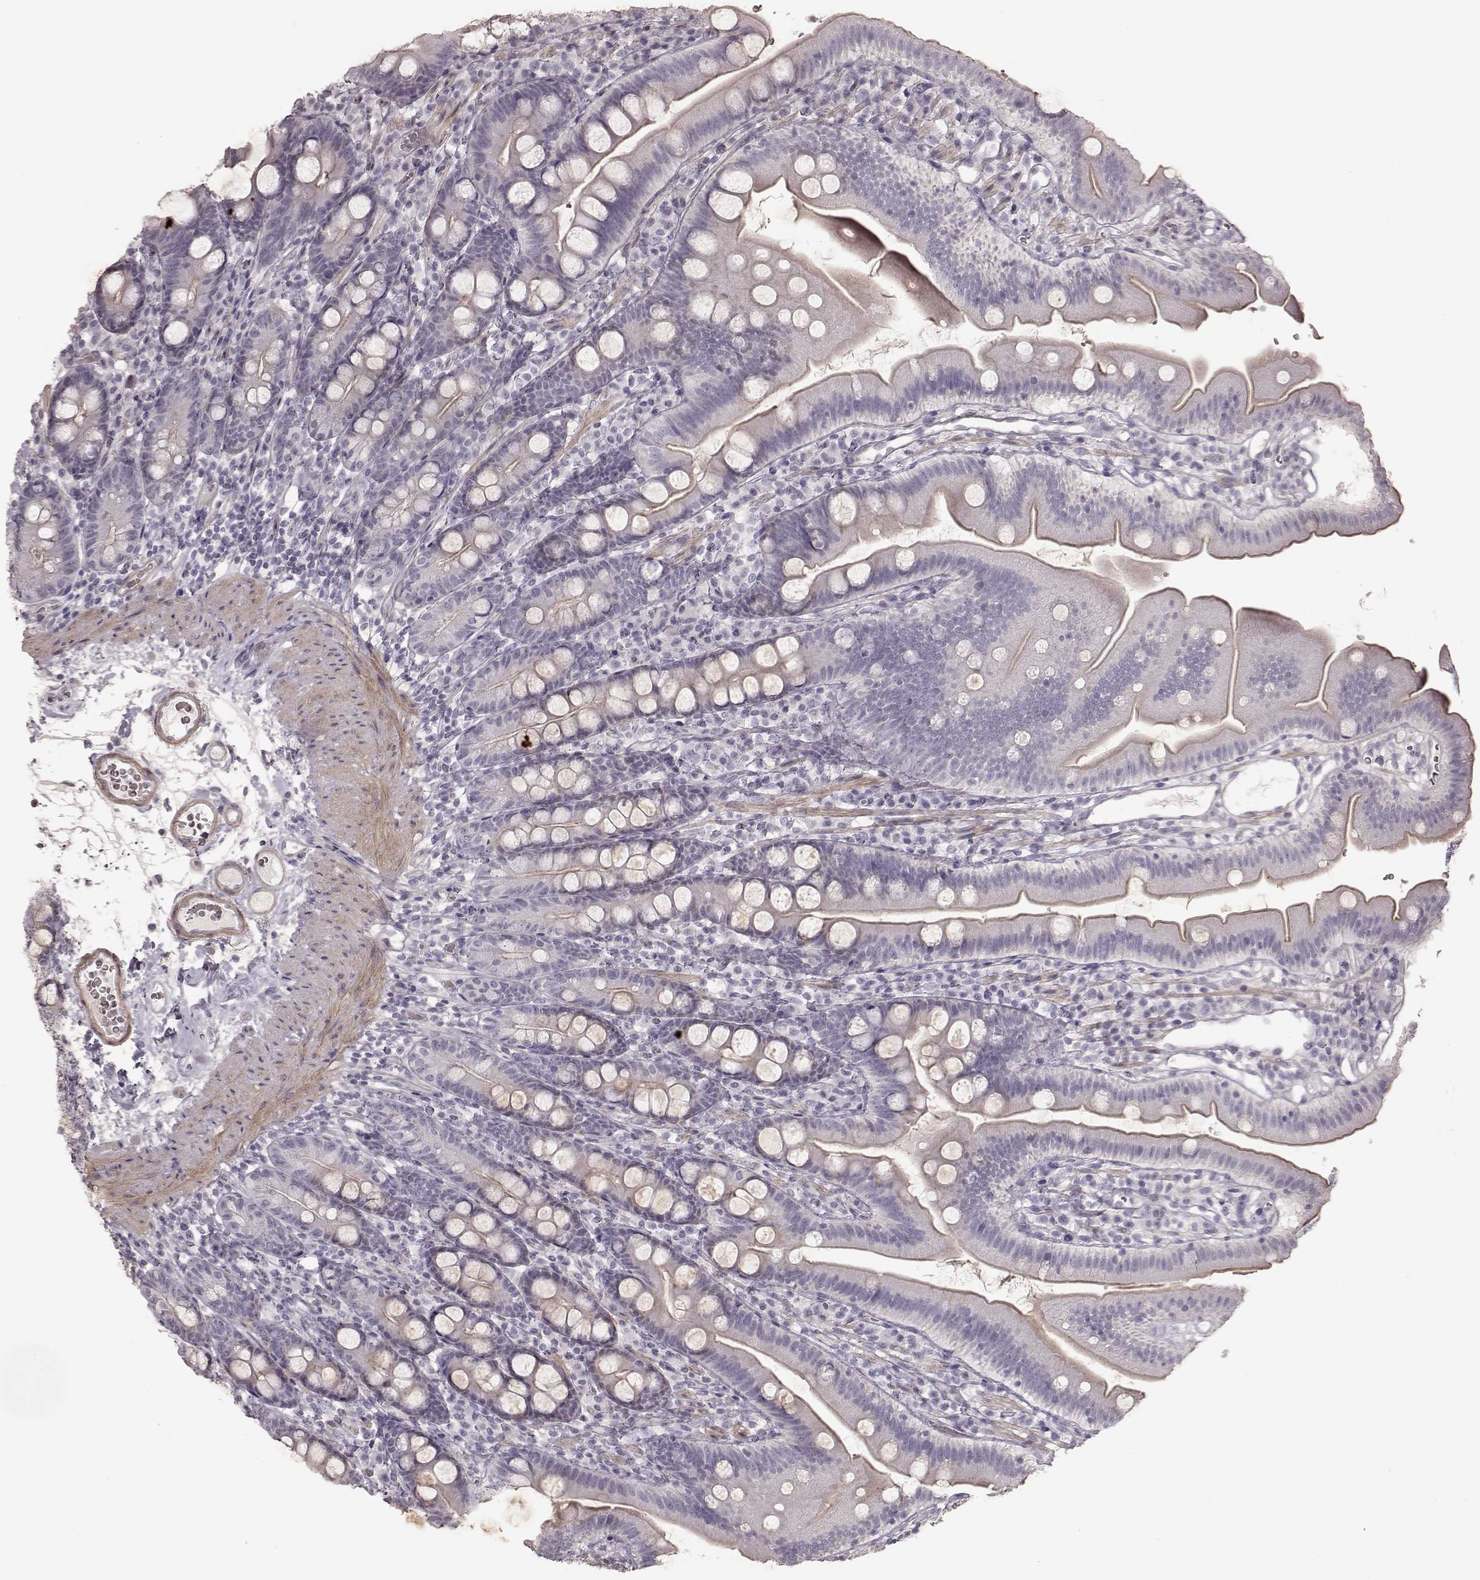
{"staining": {"intensity": "negative", "quantity": "none", "location": "none"}, "tissue": "duodenum", "cell_type": "Glandular cells", "image_type": "normal", "snomed": [{"axis": "morphology", "description": "Normal tissue, NOS"}, {"axis": "topography", "description": "Duodenum"}], "caption": "This is a photomicrograph of immunohistochemistry staining of normal duodenum, which shows no positivity in glandular cells.", "gene": "PRLHR", "patient": {"sex": "female", "age": 67}}